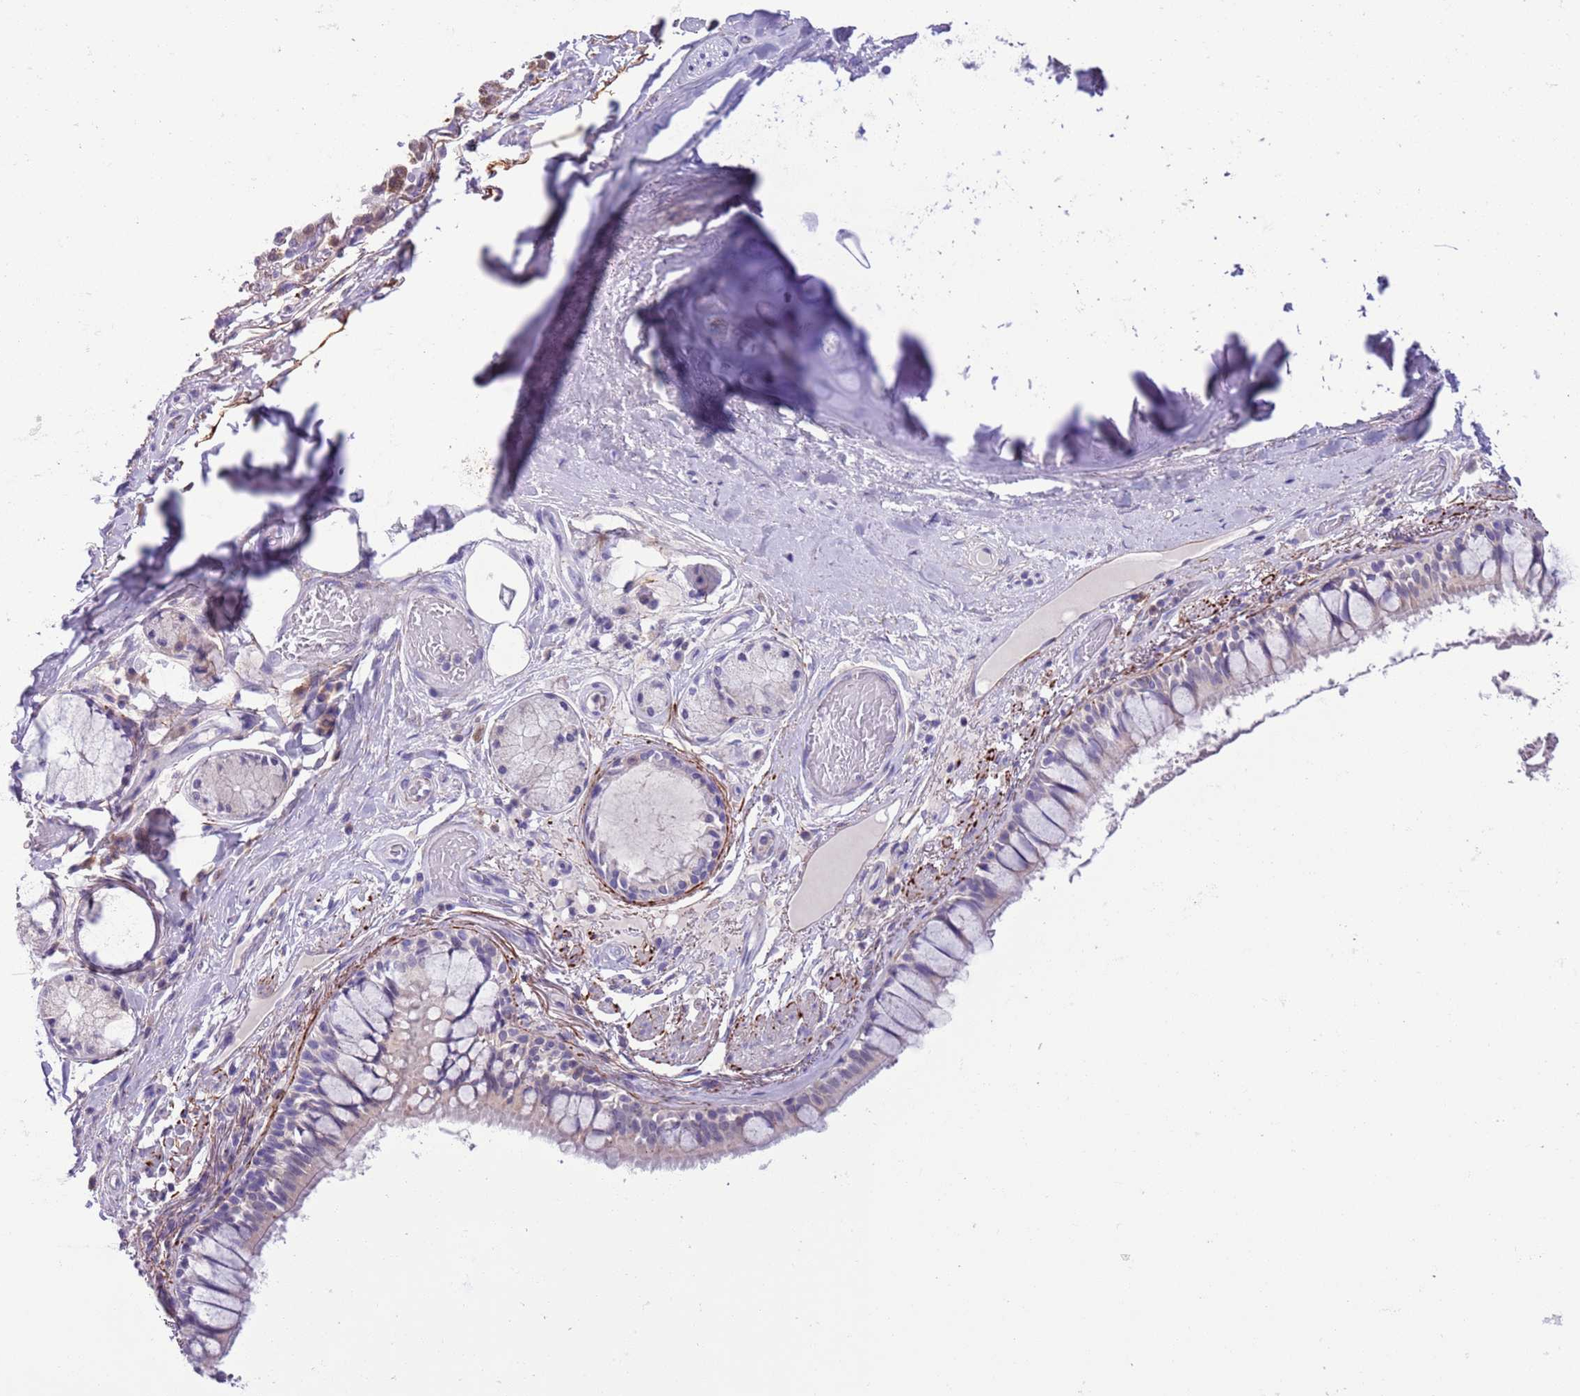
{"staining": {"intensity": "weak", "quantity": "<25%", "location": "cytoplasmic/membranous"}, "tissue": "bronchus", "cell_type": "Respiratory epithelial cells", "image_type": "normal", "snomed": [{"axis": "morphology", "description": "Normal tissue, NOS"}, {"axis": "topography", "description": "Bronchus"}], "caption": "Human bronchus stained for a protein using immunohistochemistry (IHC) demonstrates no staining in respiratory epithelial cells.", "gene": "PFKFB2", "patient": {"sex": "male", "age": 70}}